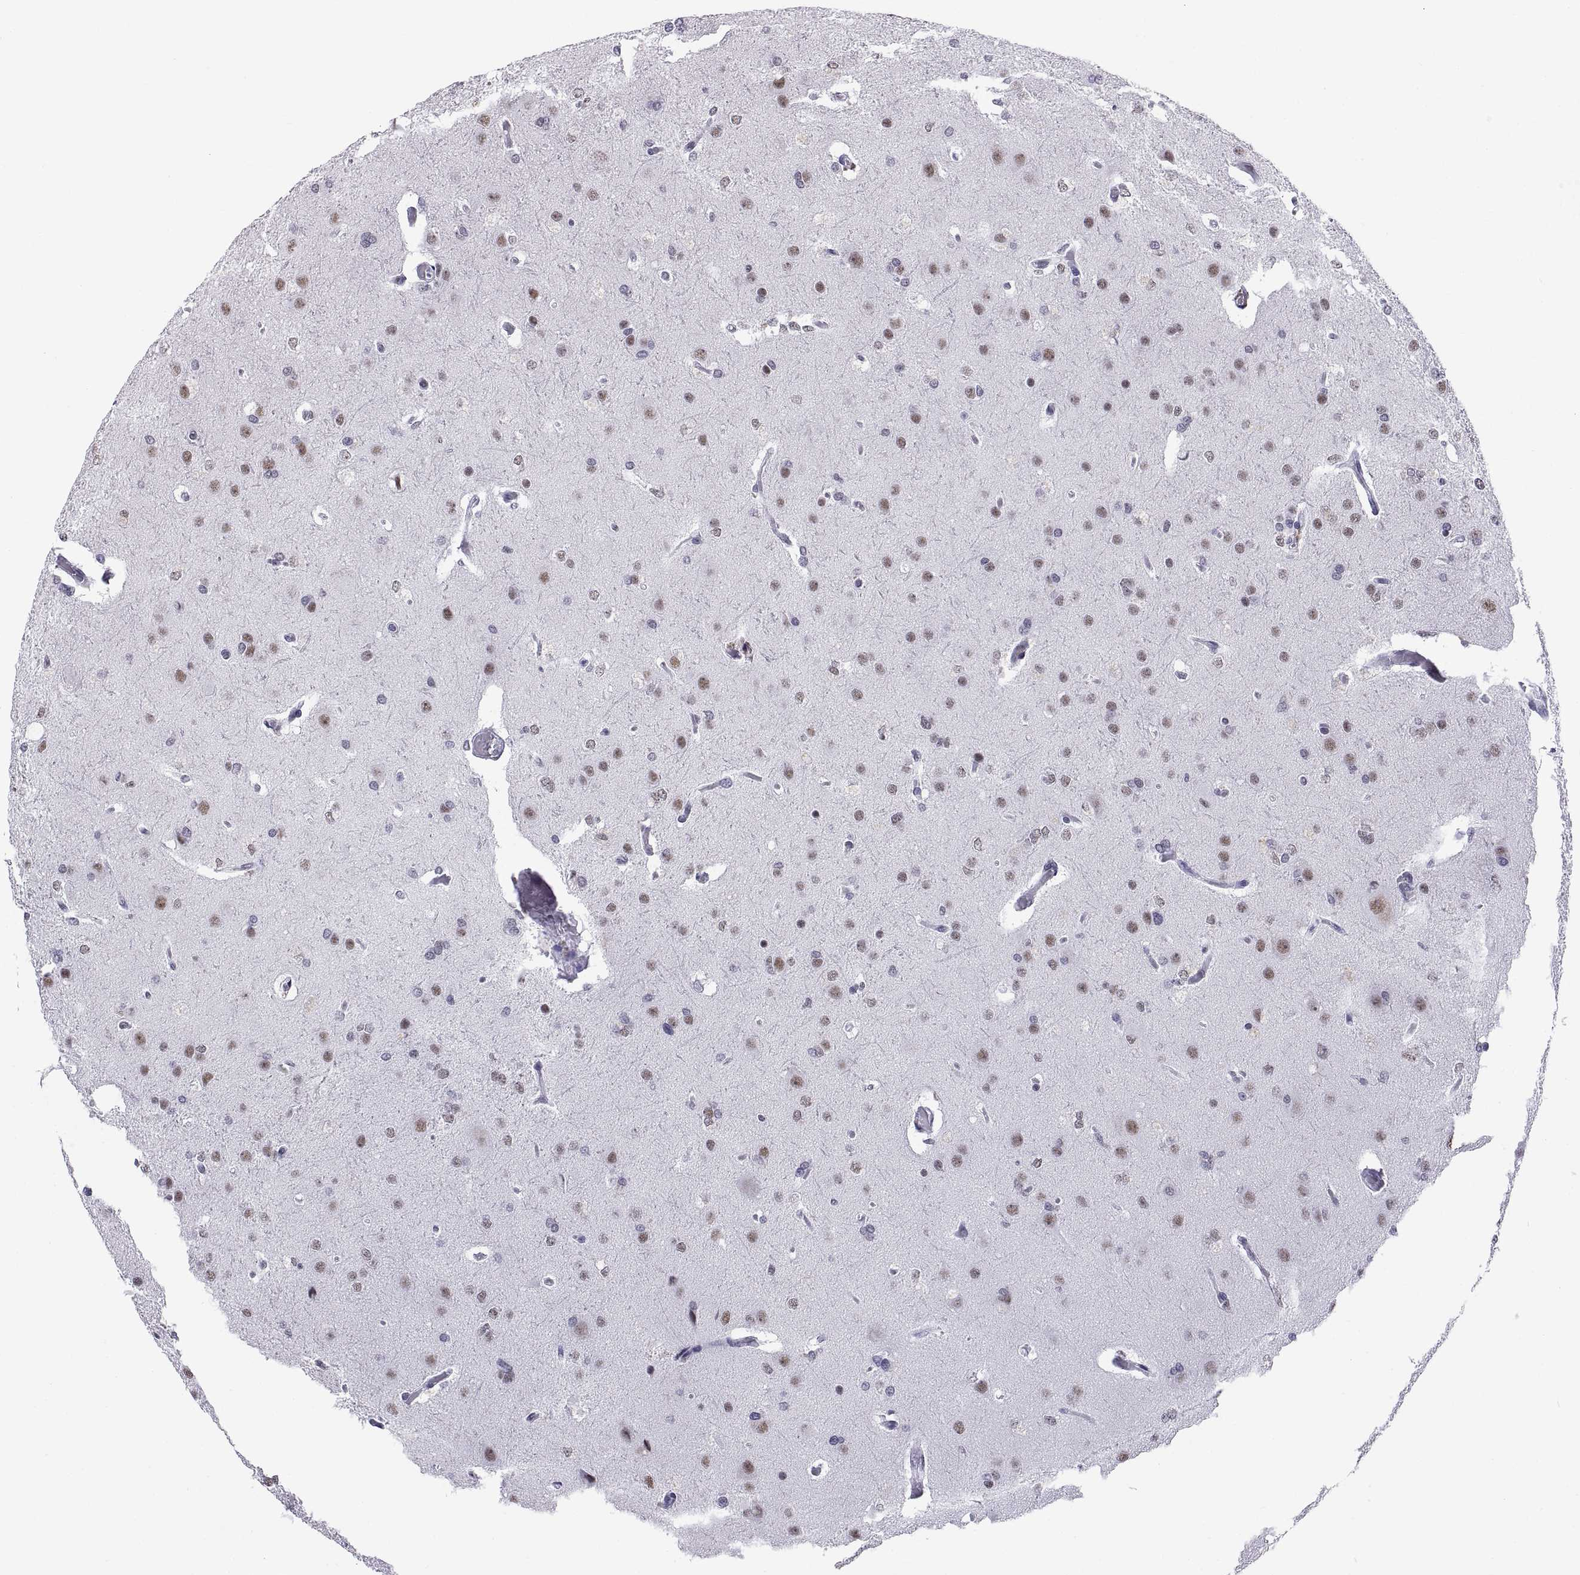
{"staining": {"intensity": "weak", "quantity": "<25%", "location": "nuclear"}, "tissue": "glioma", "cell_type": "Tumor cells", "image_type": "cancer", "snomed": [{"axis": "morphology", "description": "Glioma, malignant, High grade"}, {"axis": "topography", "description": "Brain"}], "caption": "Tumor cells show no significant protein staining in glioma.", "gene": "NEUROD6", "patient": {"sex": "male", "age": 68}}